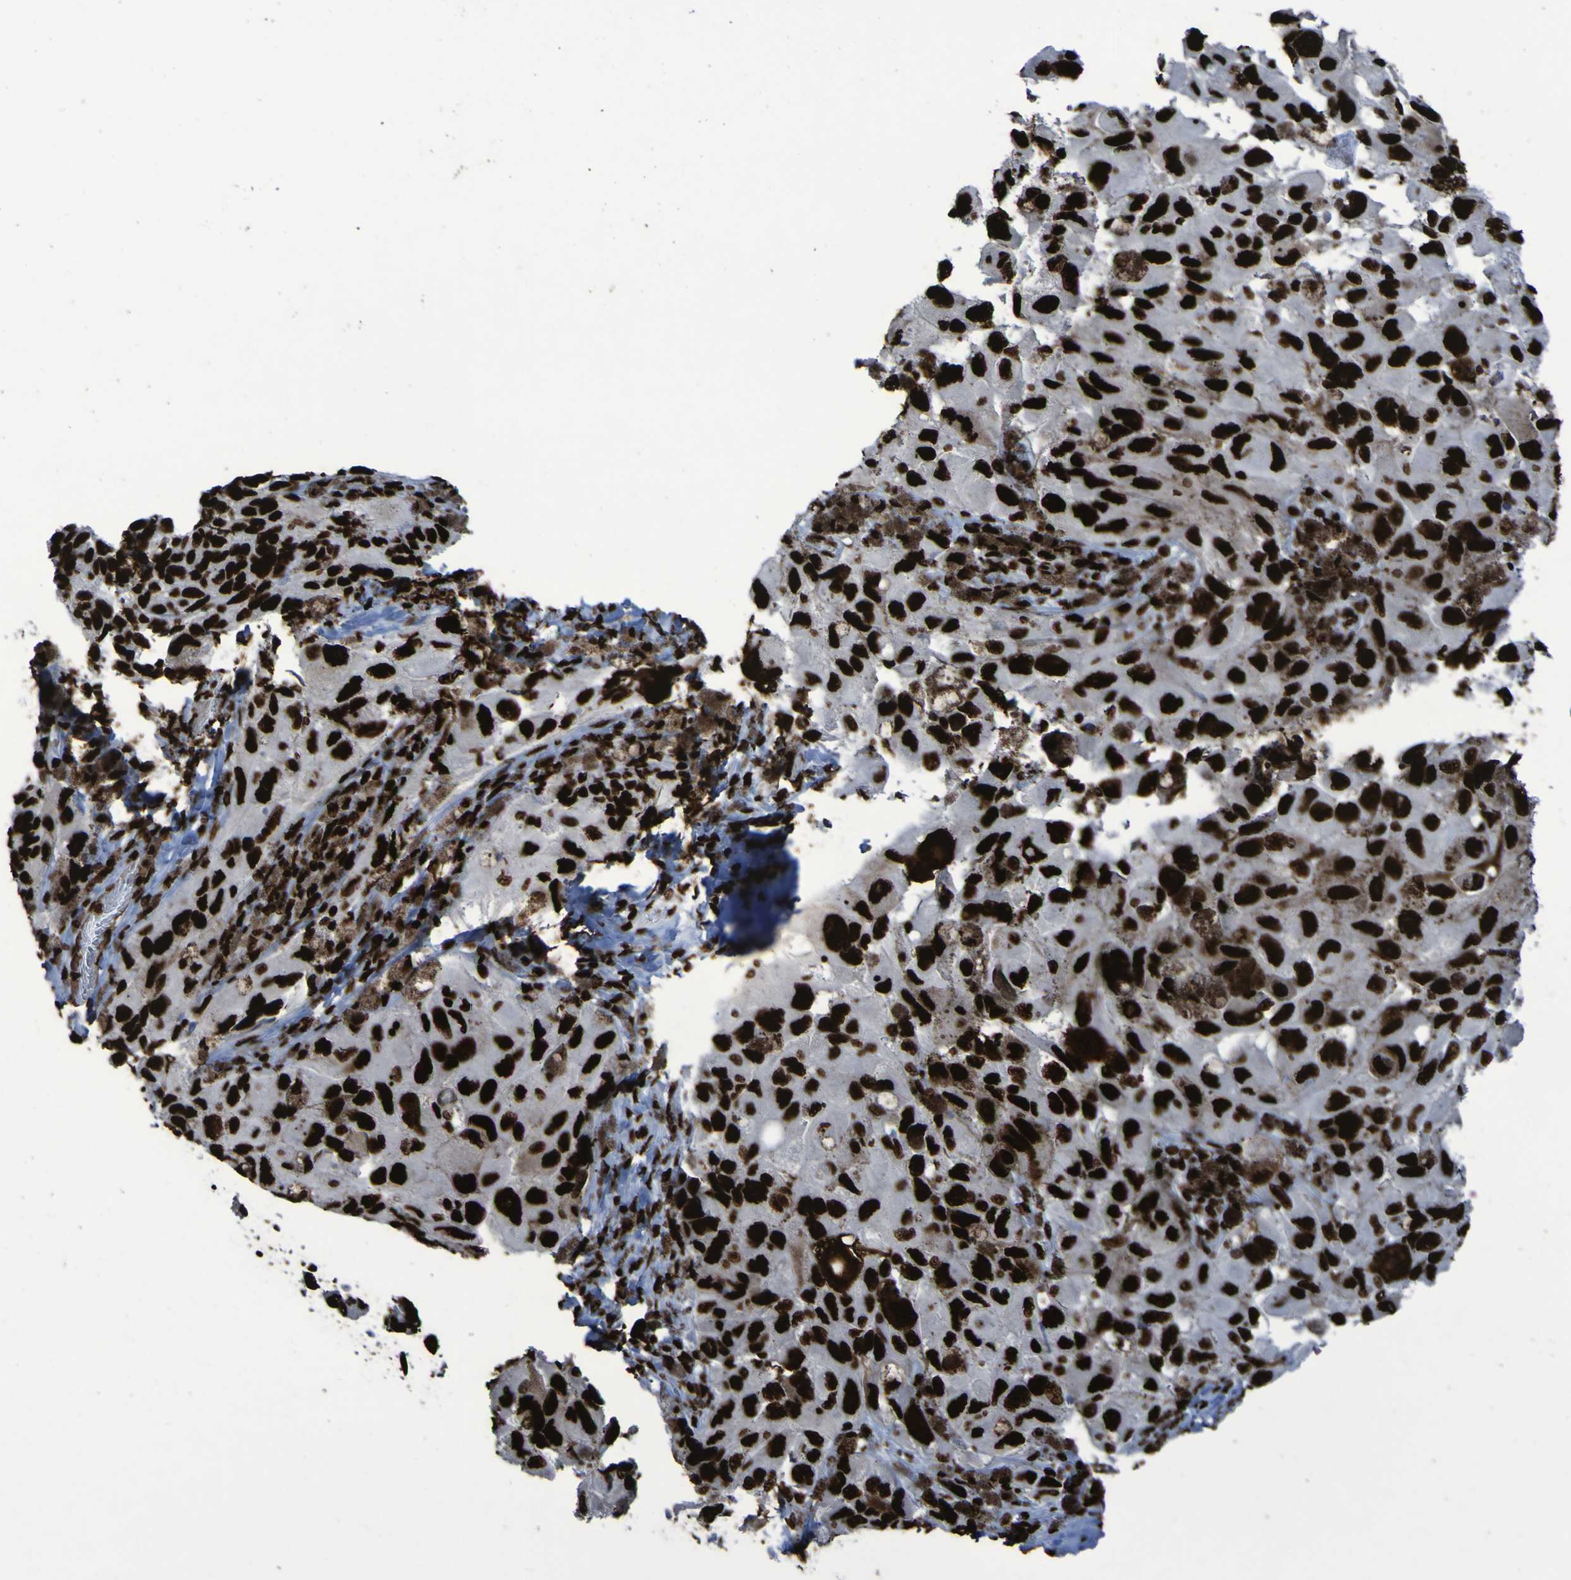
{"staining": {"intensity": "strong", "quantity": ">75%", "location": "cytoplasmic/membranous,nuclear"}, "tissue": "melanoma", "cell_type": "Tumor cells", "image_type": "cancer", "snomed": [{"axis": "morphology", "description": "Malignant melanoma, NOS"}, {"axis": "topography", "description": "Skin"}], "caption": "Protein analysis of malignant melanoma tissue shows strong cytoplasmic/membranous and nuclear staining in about >75% of tumor cells.", "gene": "NPM1", "patient": {"sex": "female", "age": 73}}